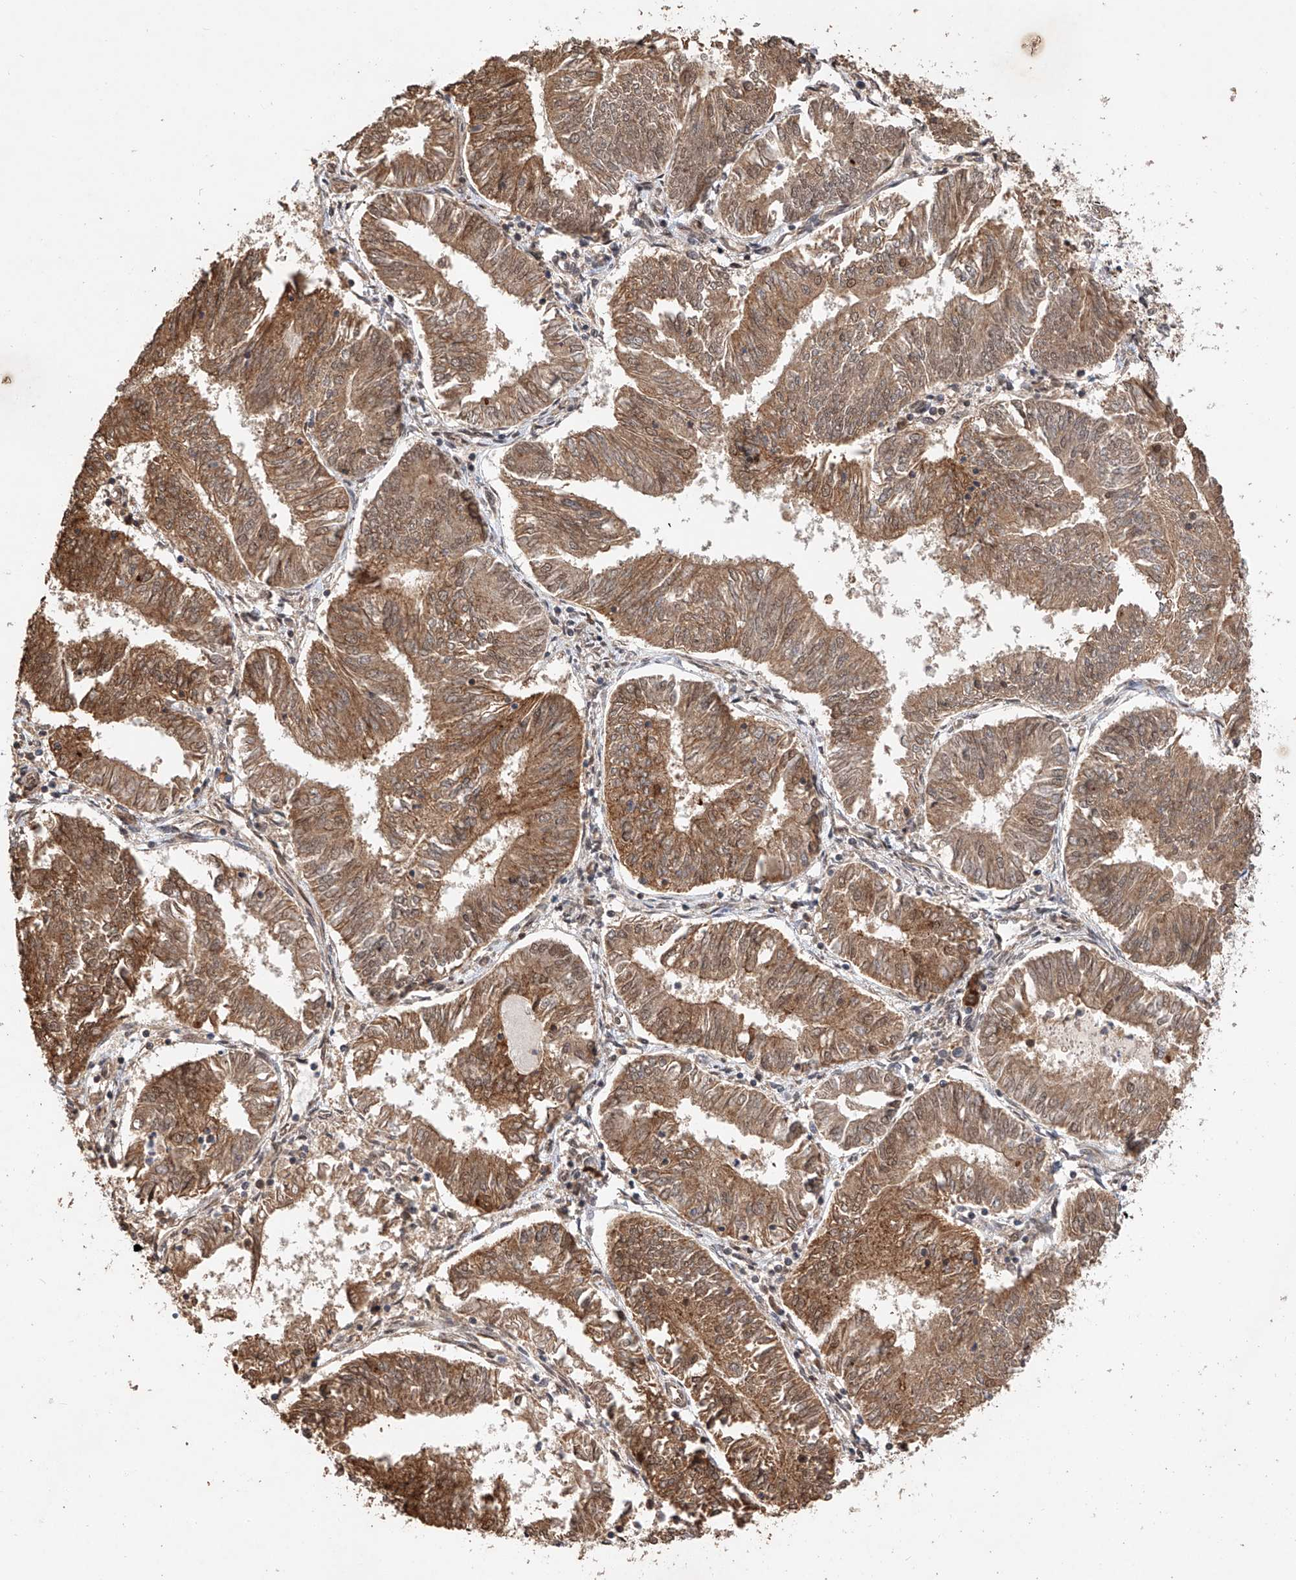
{"staining": {"intensity": "moderate", "quantity": ">75%", "location": "cytoplasmic/membranous"}, "tissue": "endometrial cancer", "cell_type": "Tumor cells", "image_type": "cancer", "snomed": [{"axis": "morphology", "description": "Adenocarcinoma, NOS"}, {"axis": "topography", "description": "Endometrium"}], "caption": "Immunohistochemistry (IHC) of adenocarcinoma (endometrial) demonstrates medium levels of moderate cytoplasmic/membranous expression in about >75% of tumor cells. (DAB (3,3'-diaminobenzidine) = brown stain, brightfield microscopy at high magnification).", "gene": "RILPL2", "patient": {"sex": "female", "age": 58}}